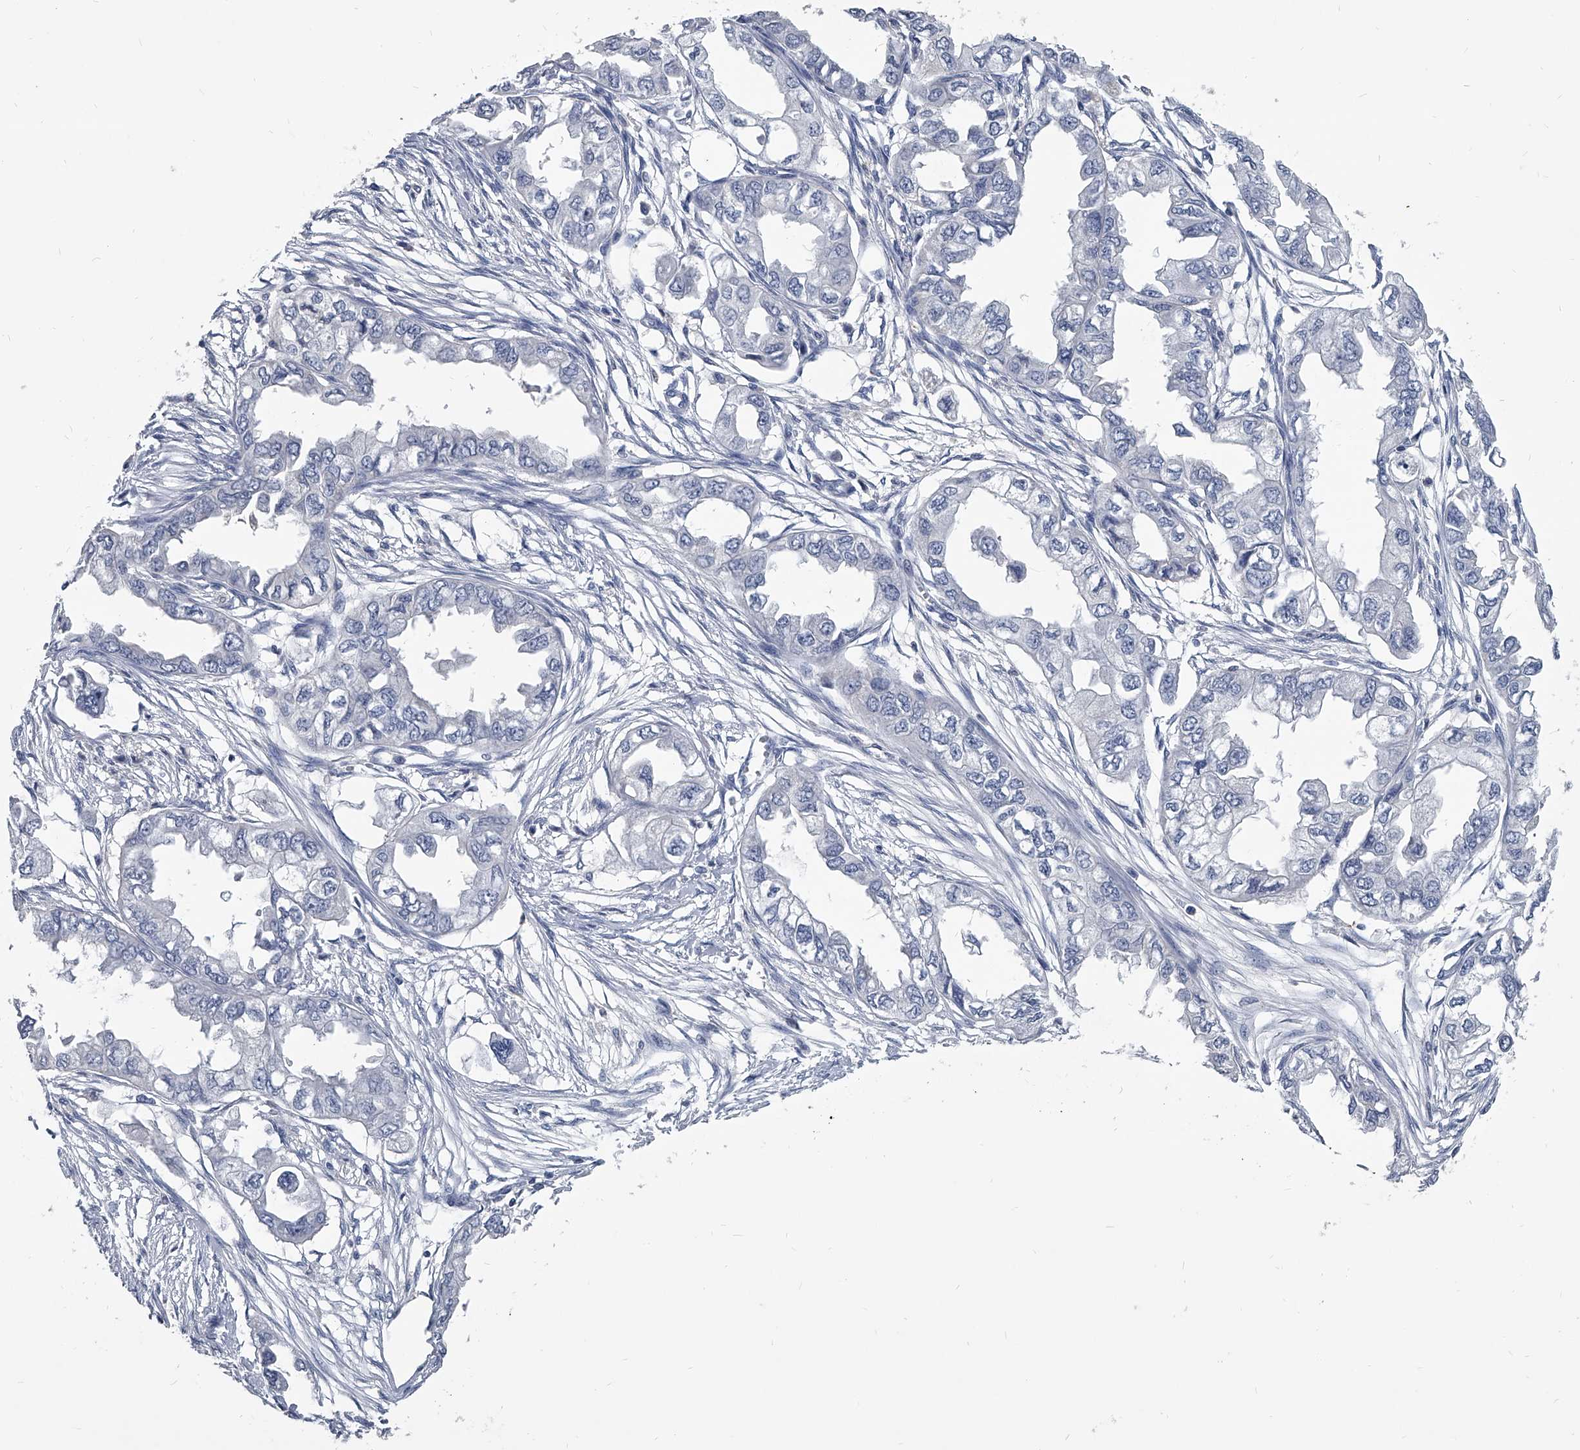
{"staining": {"intensity": "negative", "quantity": "none", "location": "none"}, "tissue": "endometrial cancer", "cell_type": "Tumor cells", "image_type": "cancer", "snomed": [{"axis": "morphology", "description": "Adenocarcinoma, NOS"}, {"axis": "topography", "description": "Endometrium"}], "caption": "This histopathology image is of endometrial cancer stained with IHC to label a protein in brown with the nuclei are counter-stained blue. There is no expression in tumor cells.", "gene": "BCAS1", "patient": {"sex": "female", "age": 67}}